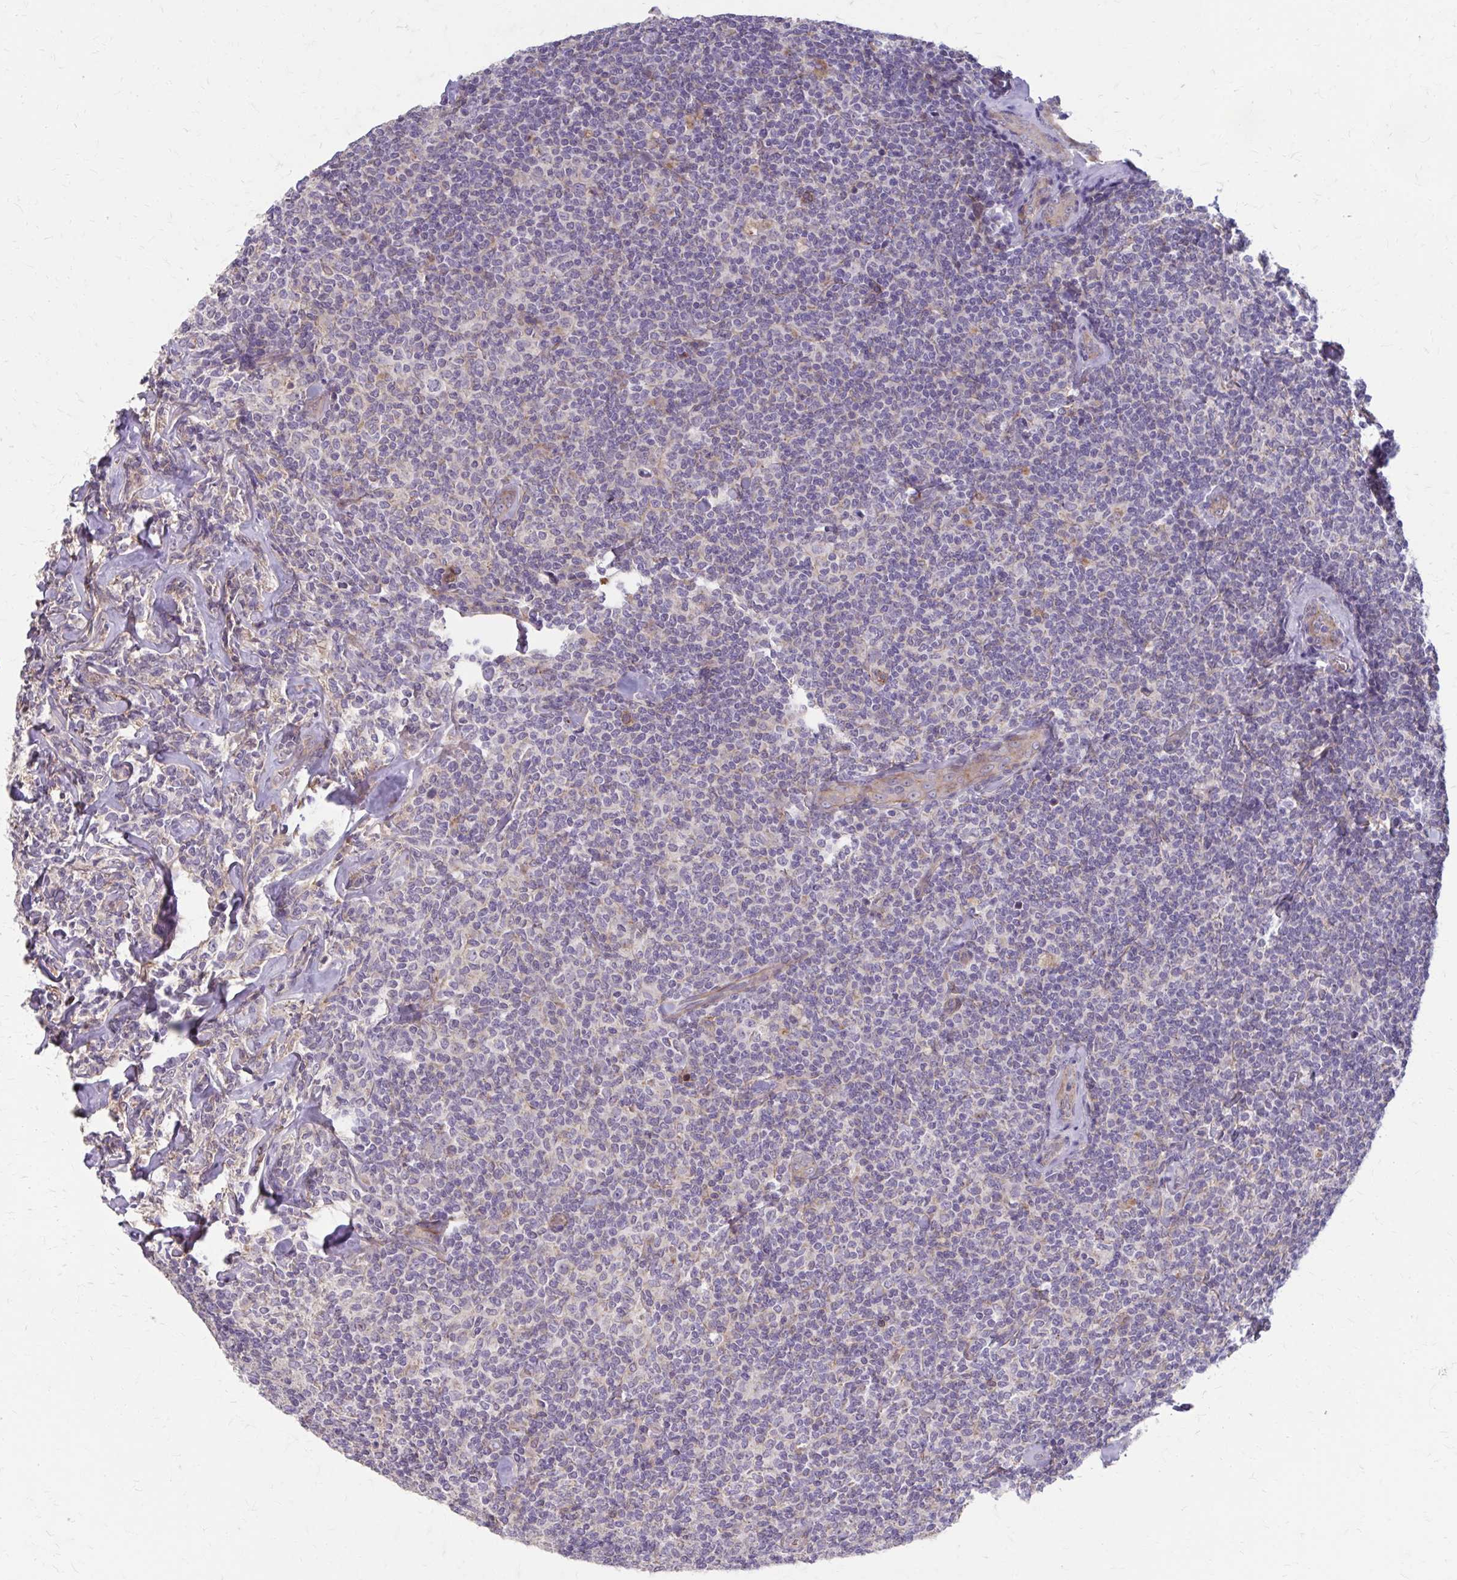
{"staining": {"intensity": "negative", "quantity": "none", "location": "none"}, "tissue": "lymphoma", "cell_type": "Tumor cells", "image_type": "cancer", "snomed": [{"axis": "morphology", "description": "Malignant lymphoma, non-Hodgkin's type, Low grade"}, {"axis": "topography", "description": "Lymph node"}], "caption": "Immunohistochemical staining of malignant lymphoma, non-Hodgkin's type (low-grade) reveals no significant staining in tumor cells.", "gene": "MMP14", "patient": {"sex": "female", "age": 56}}